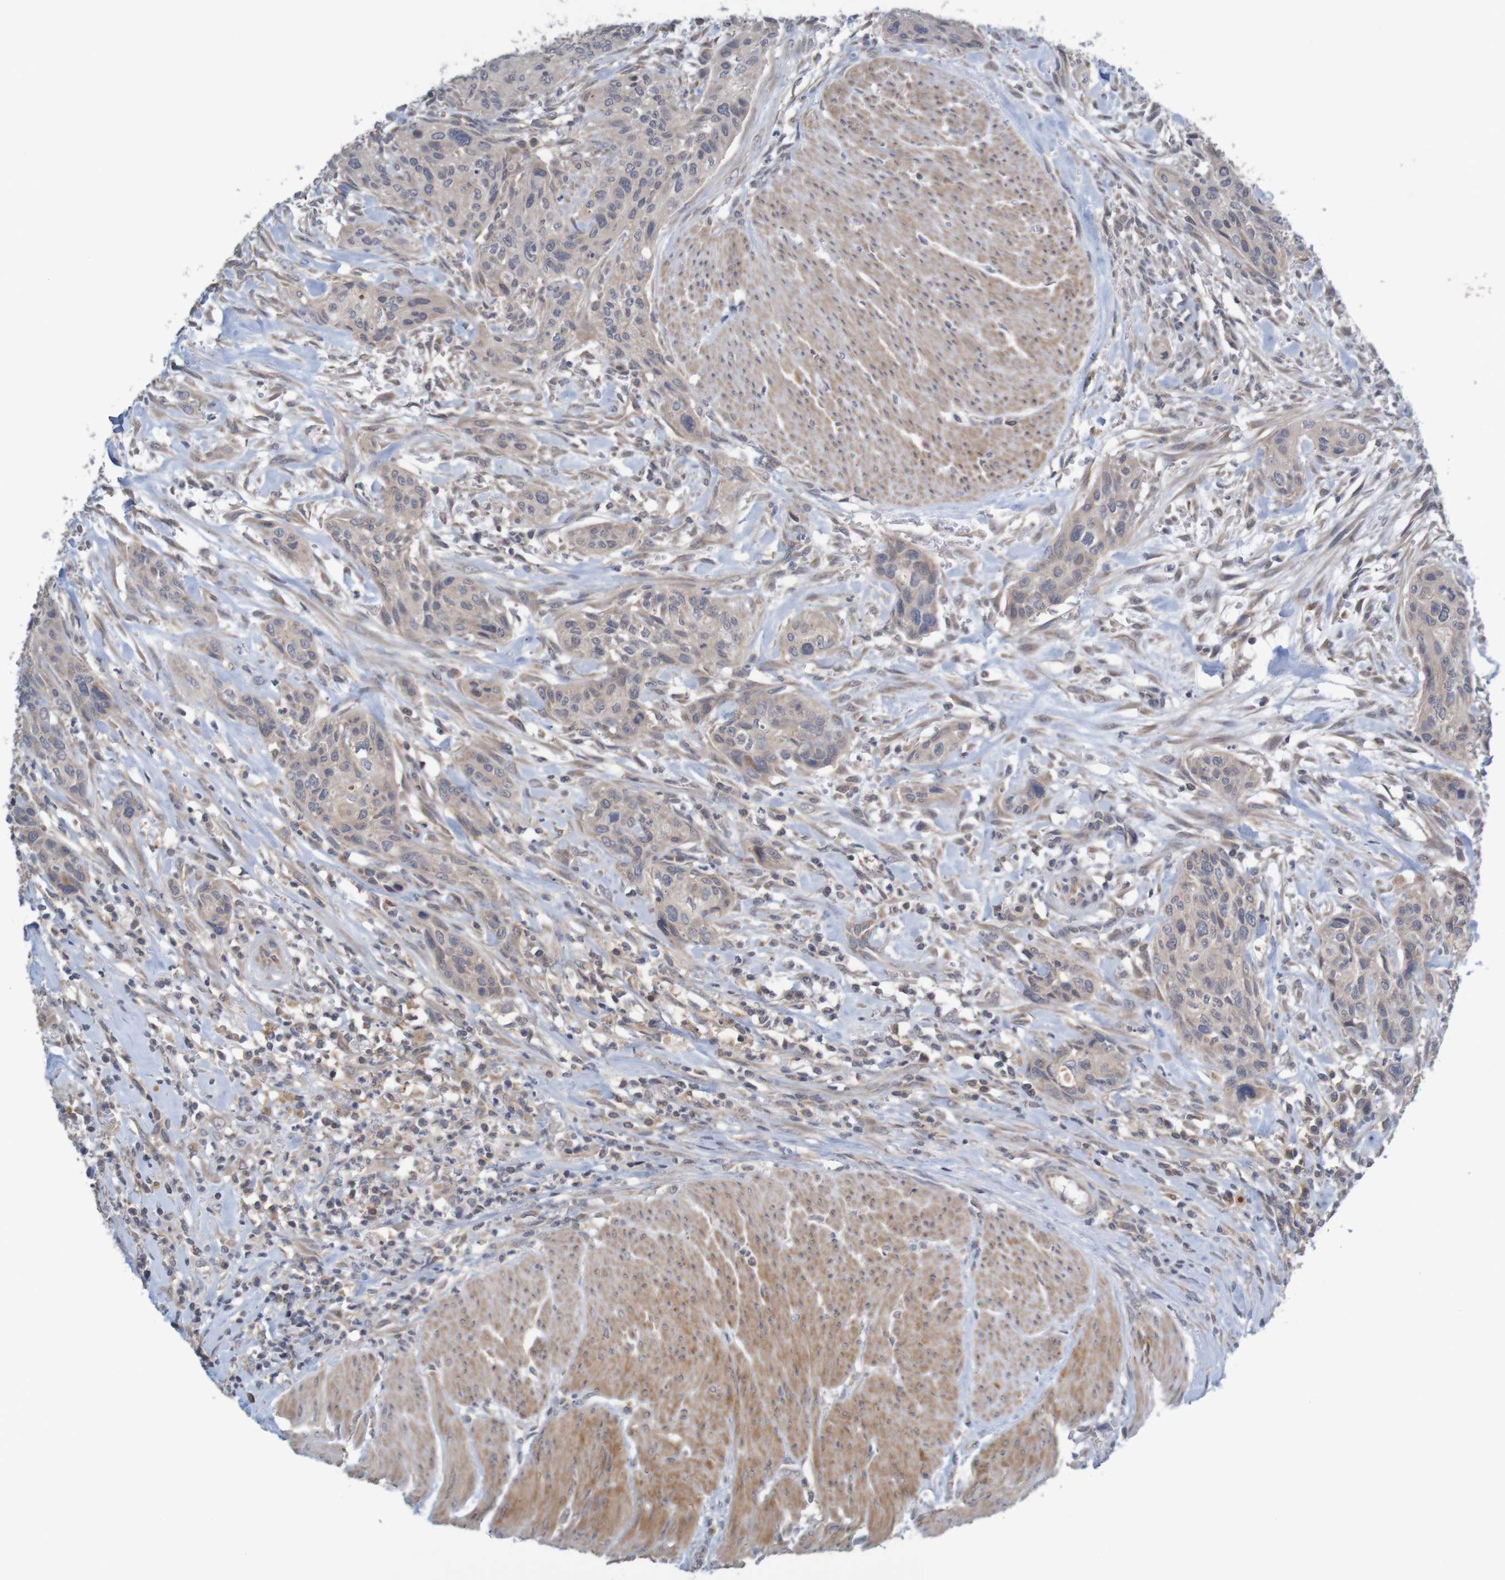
{"staining": {"intensity": "negative", "quantity": "none", "location": "none"}, "tissue": "urothelial cancer", "cell_type": "Tumor cells", "image_type": "cancer", "snomed": [{"axis": "morphology", "description": "Urothelial carcinoma, High grade"}, {"axis": "topography", "description": "Urinary bladder"}], "caption": "Urothelial cancer was stained to show a protein in brown. There is no significant positivity in tumor cells.", "gene": "ANKK1", "patient": {"sex": "male", "age": 35}}